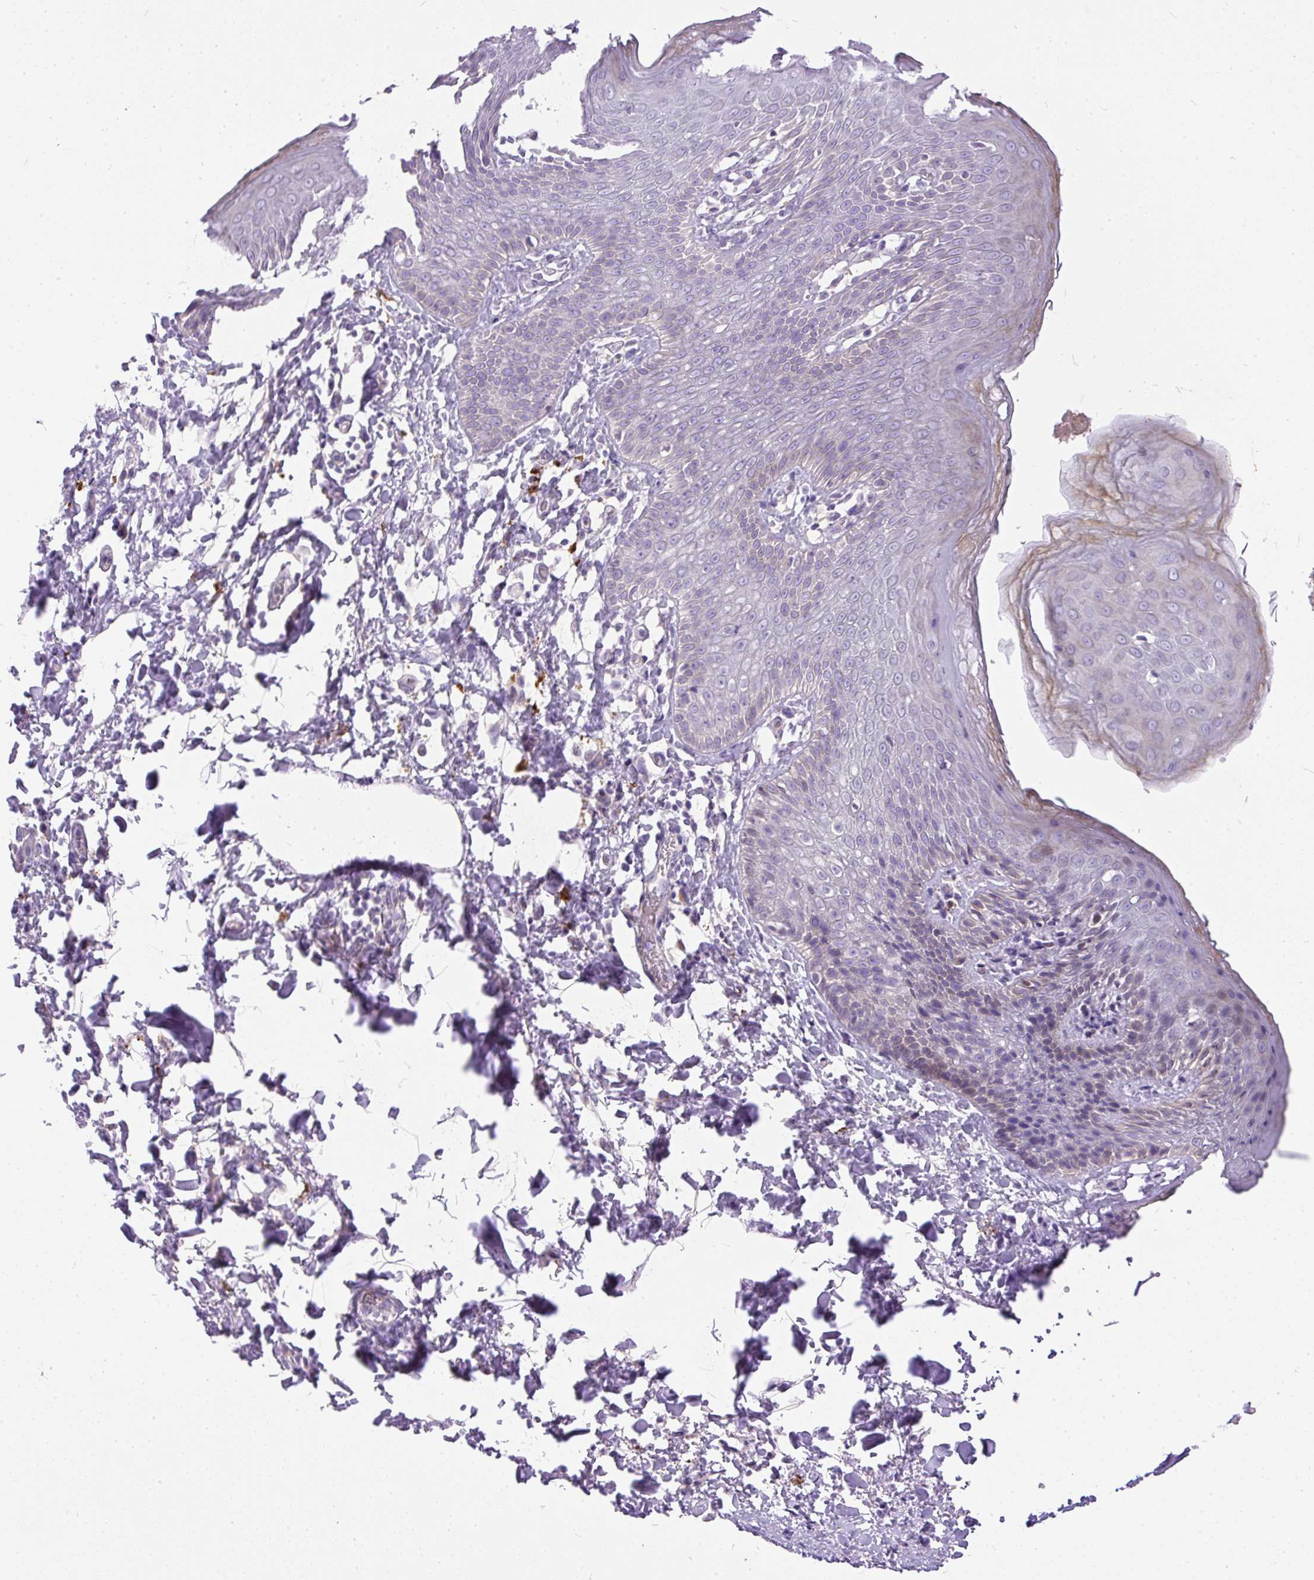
{"staining": {"intensity": "moderate", "quantity": "<25%", "location": "cytoplasmic/membranous"}, "tissue": "skin", "cell_type": "Epidermal cells", "image_type": "normal", "snomed": [{"axis": "morphology", "description": "Normal tissue, NOS"}, {"axis": "topography", "description": "Peripheral nerve tissue"}], "caption": "IHC photomicrograph of unremarkable skin stained for a protein (brown), which demonstrates low levels of moderate cytoplasmic/membranous staining in approximately <25% of epidermal cells.", "gene": "KRTAP20", "patient": {"sex": "male", "age": 51}}